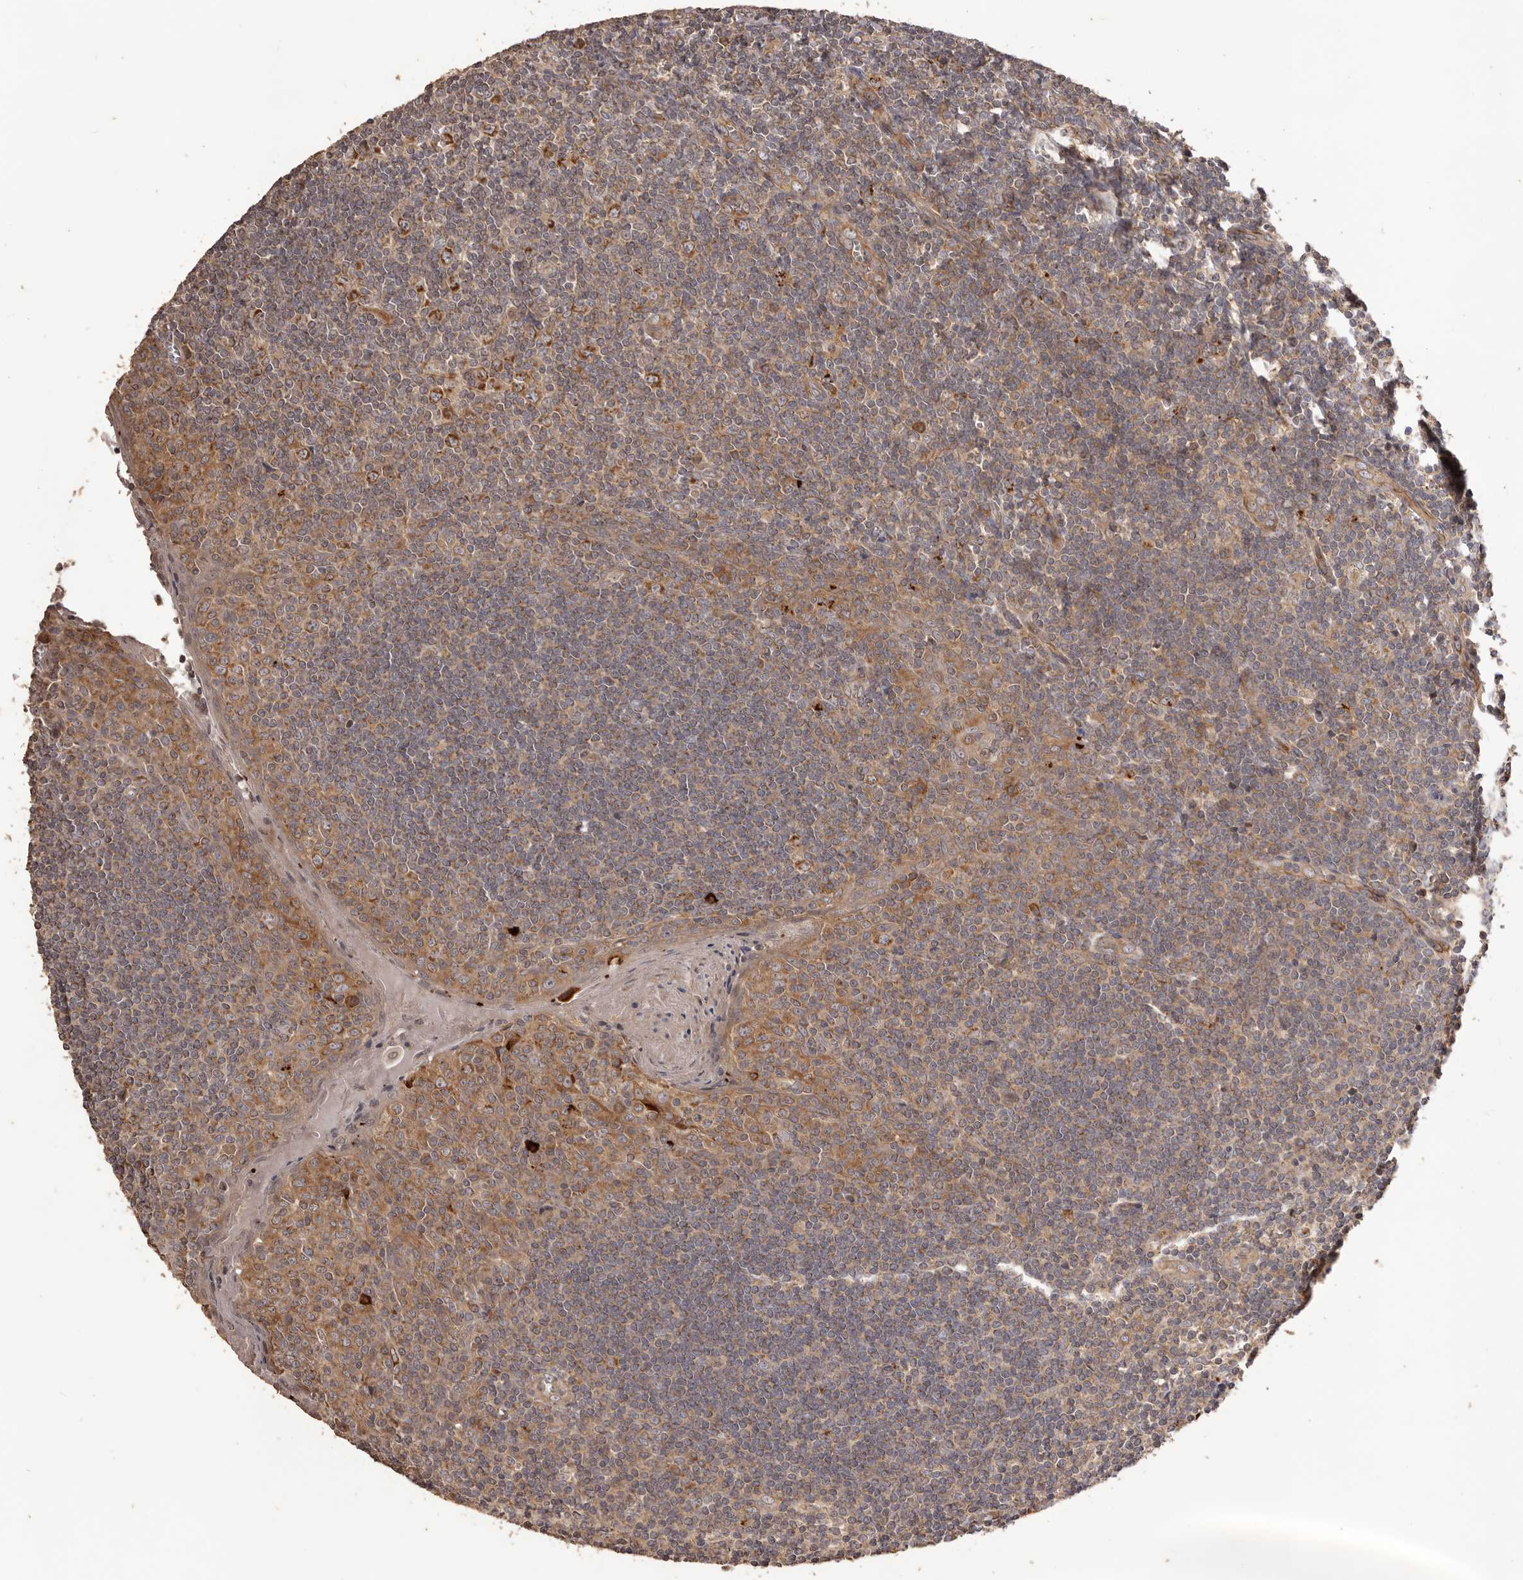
{"staining": {"intensity": "moderate", "quantity": ">75%", "location": "cytoplasmic/membranous"}, "tissue": "tonsil", "cell_type": "Germinal center cells", "image_type": "normal", "snomed": [{"axis": "morphology", "description": "Normal tissue, NOS"}, {"axis": "topography", "description": "Tonsil"}], "caption": "IHC staining of normal tonsil, which demonstrates medium levels of moderate cytoplasmic/membranous staining in about >75% of germinal center cells indicating moderate cytoplasmic/membranous protein staining. The staining was performed using DAB (3,3'-diaminobenzidine) (brown) for protein detection and nuclei were counterstained in hematoxylin (blue).", "gene": "QRSL1", "patient": {"sex": "male", "age": 27}}